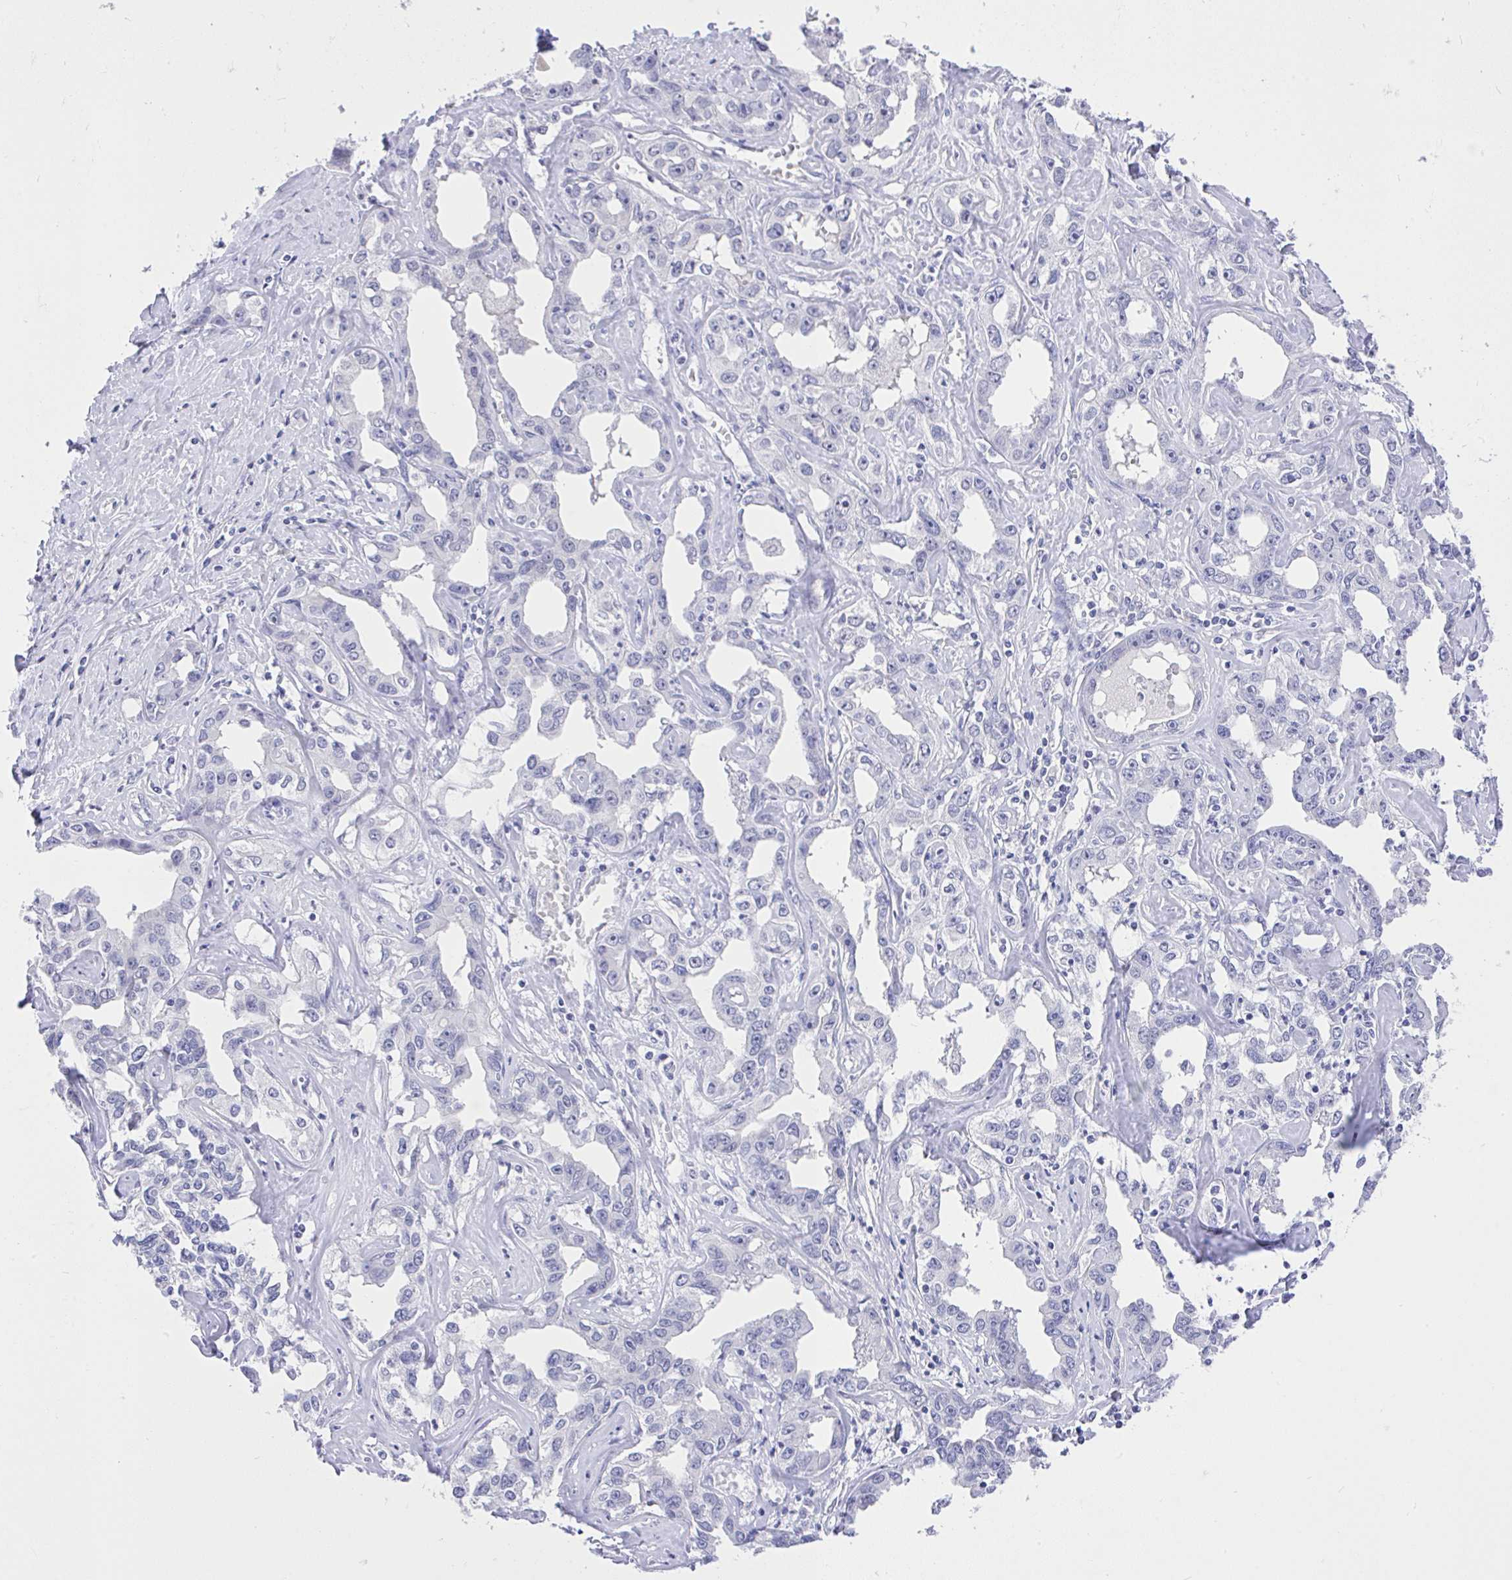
{"staining": {"intensity": "negative", "quantity": "none", "location": "none"}, "tissue": "liver cancer", "cell_type": "Tumor cells", "image_type": "cancer", "snomed": [{"axis": "morphology", "description": "Cholangiocarcinoma"}, {"axis": "topography", "description": "Liver"}], "caption": "IHC micrograph of human liver cholangiocarcinoma stained for a protein (brown), which exhibits no positivity in tumor cells.", "gene": "MS4A12", "patient": {"sex": "male", "age": 59}}